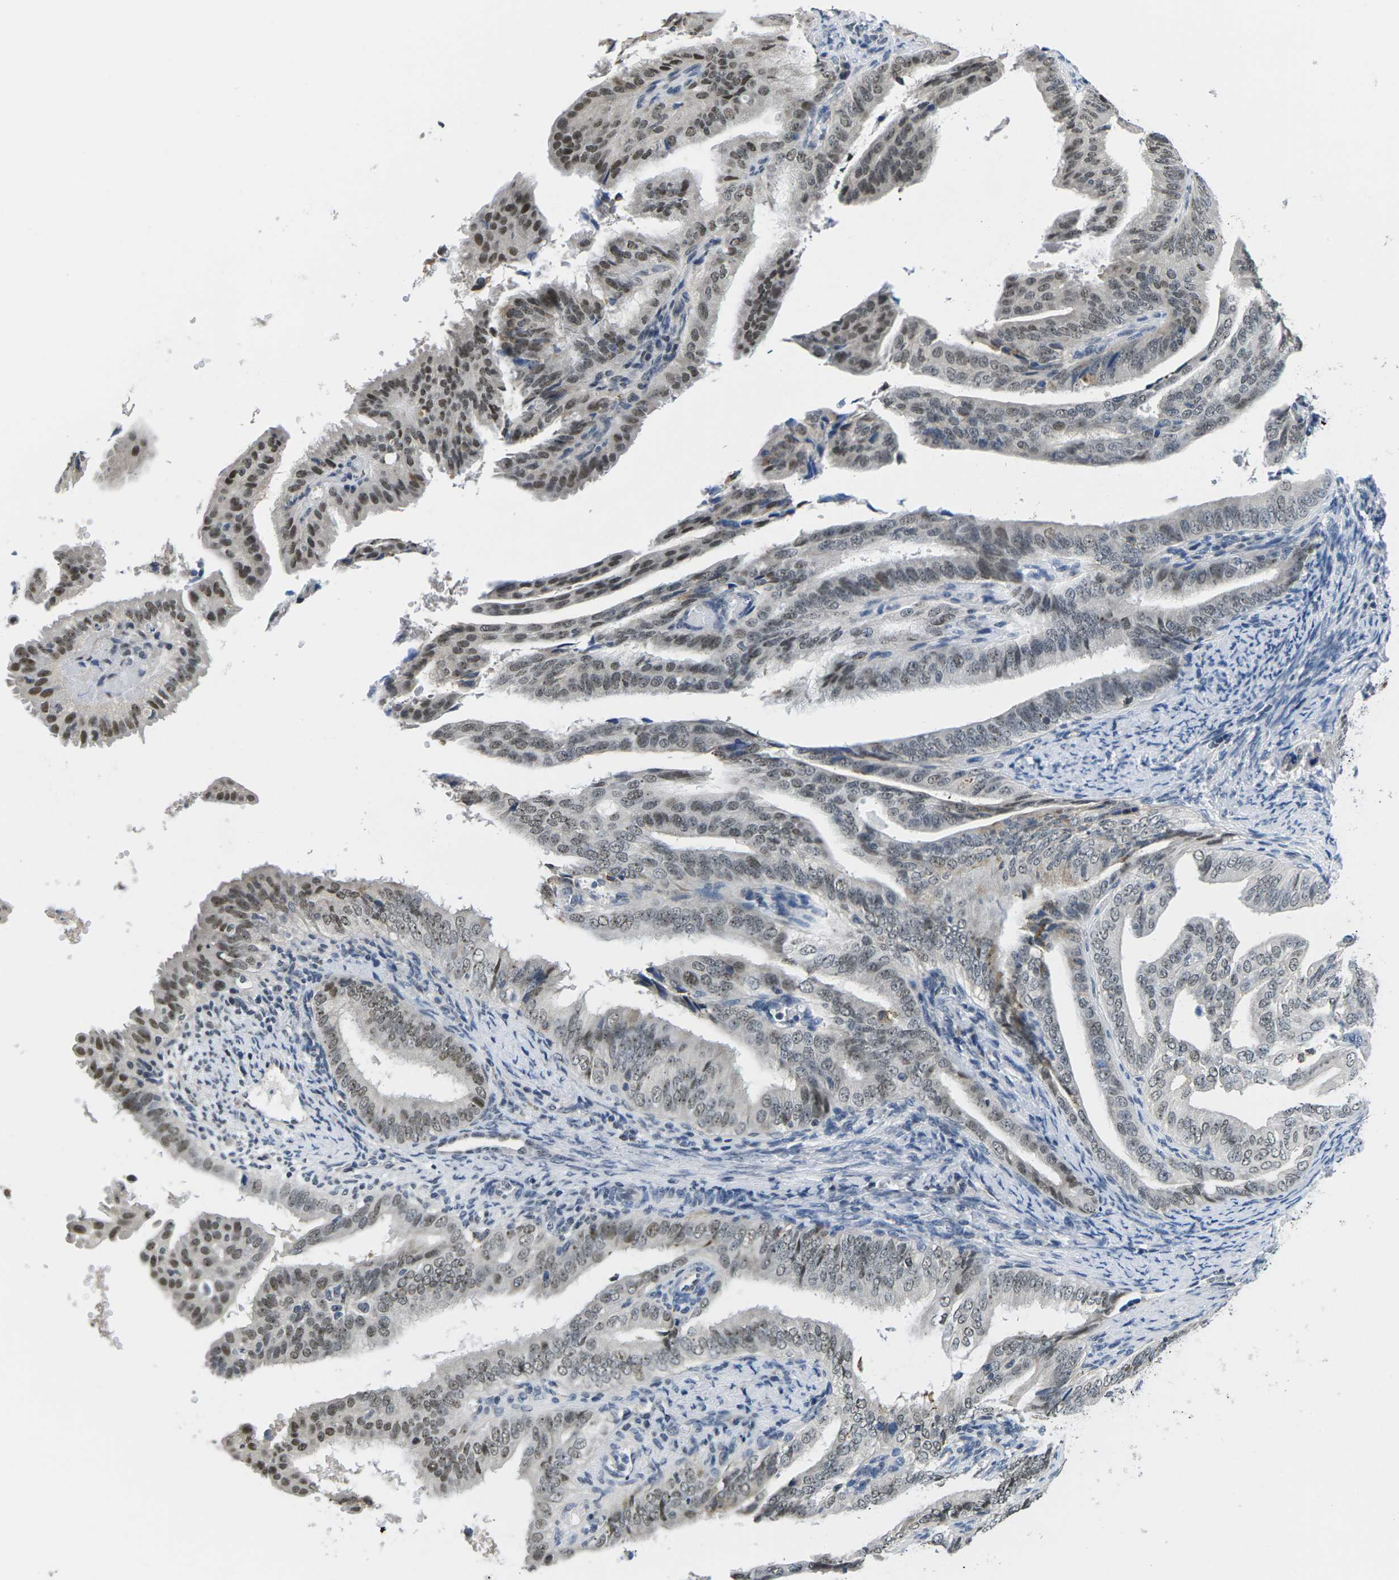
{"staining": {"intensity": "moderate", "quantity": "25%-75%", "location": "nuclear"}, "tissue": "endometrial cancer", "cell_type": "Tumor cells", "image_type": "cancer", "snomed": [{"axis": "morphology", "description": "Adenocarcinoma, NOS"}, {"axis": "topography", "description": "Endometrium"}], "caption": "Immunohistochemical staining of human adenocarcinoma (endometrial) demonstrates moderate nuclear protein expression in about 25%-75% of tumor cells.", "gene": "NSRP1", "patient": {"sex": "female", "age": 58}}